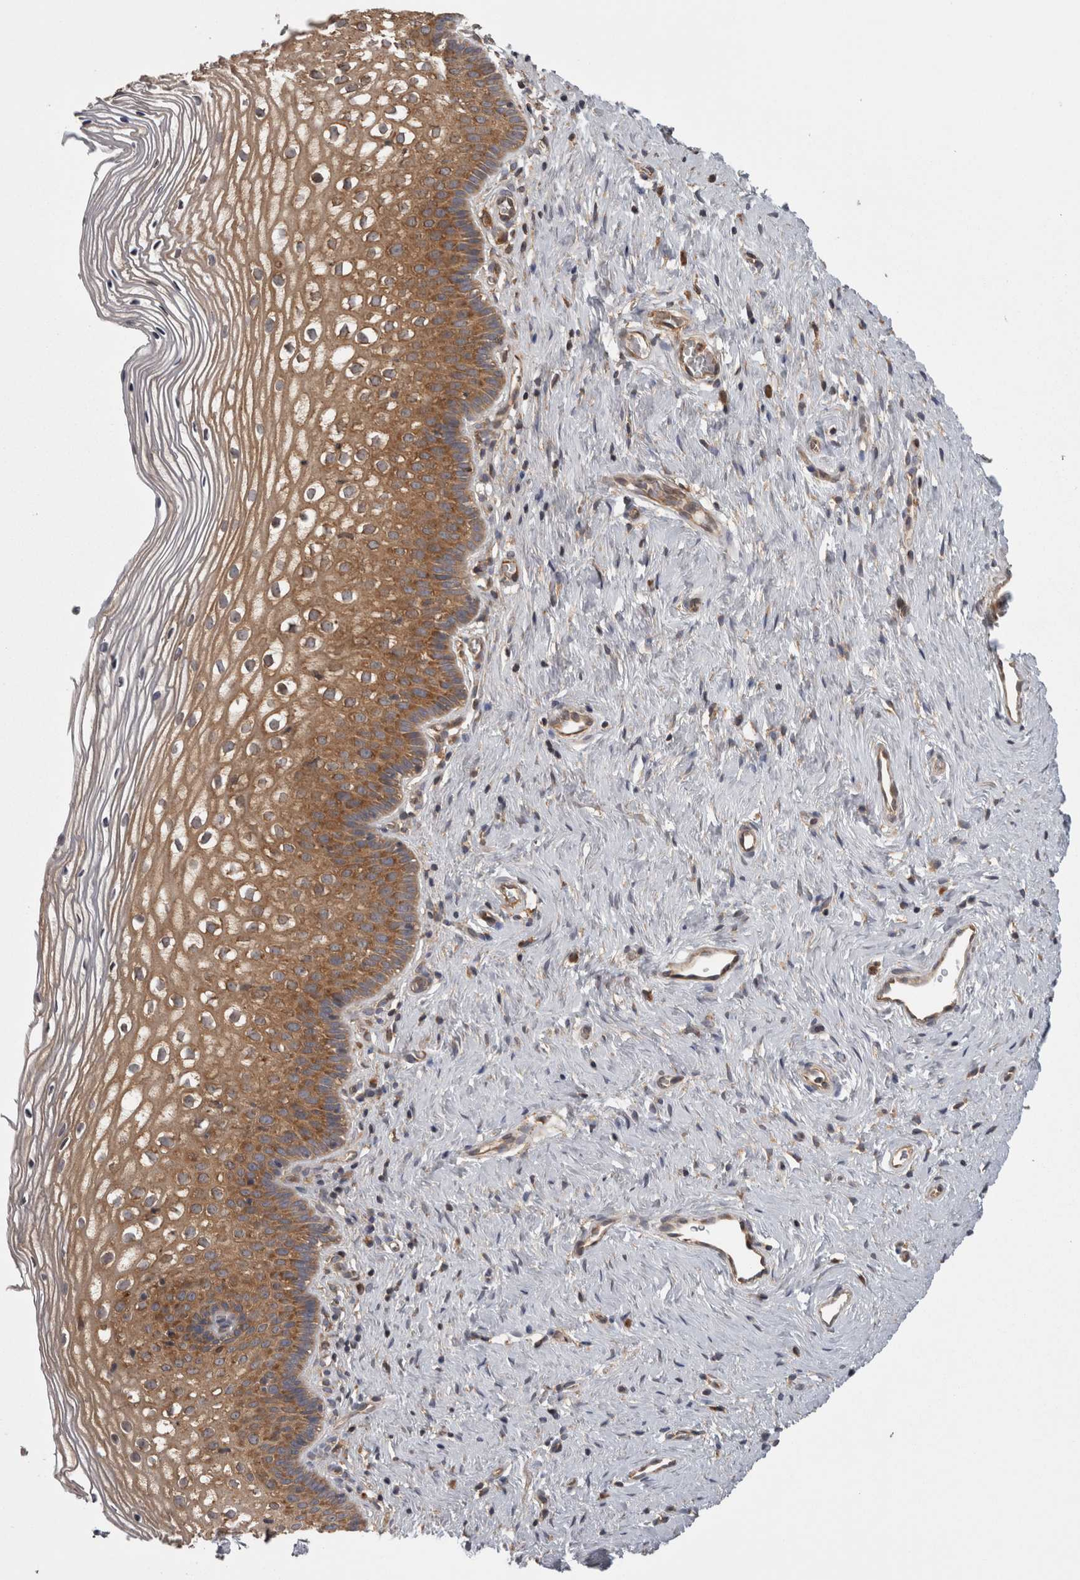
{"staining": {"intensity": "moderate", "quantity": ">75%", "location": "cytoplasmic/membranous"}, "tissue": "cervix", "cell_type": "Squamous epithelial cells", "image_type": "normal", "snomed": [{"axis": "morphology", "description": "Normal tissue, NOS"}, {"axis": "topography", "description": "Cervix"}], "caption": "Cervix stained with immunohistochemistry (IHC) demonstrates moderate cytoplasmic/membranous expression in about >75% of squamous epithelial cells. The protein of interest is stained brown, and the nuclei are stained in blue (DAB IHC with brightfield microscopy, high magnification).", "gene": "SMCR8", "patient": {"sex": "female", "age": 27}}